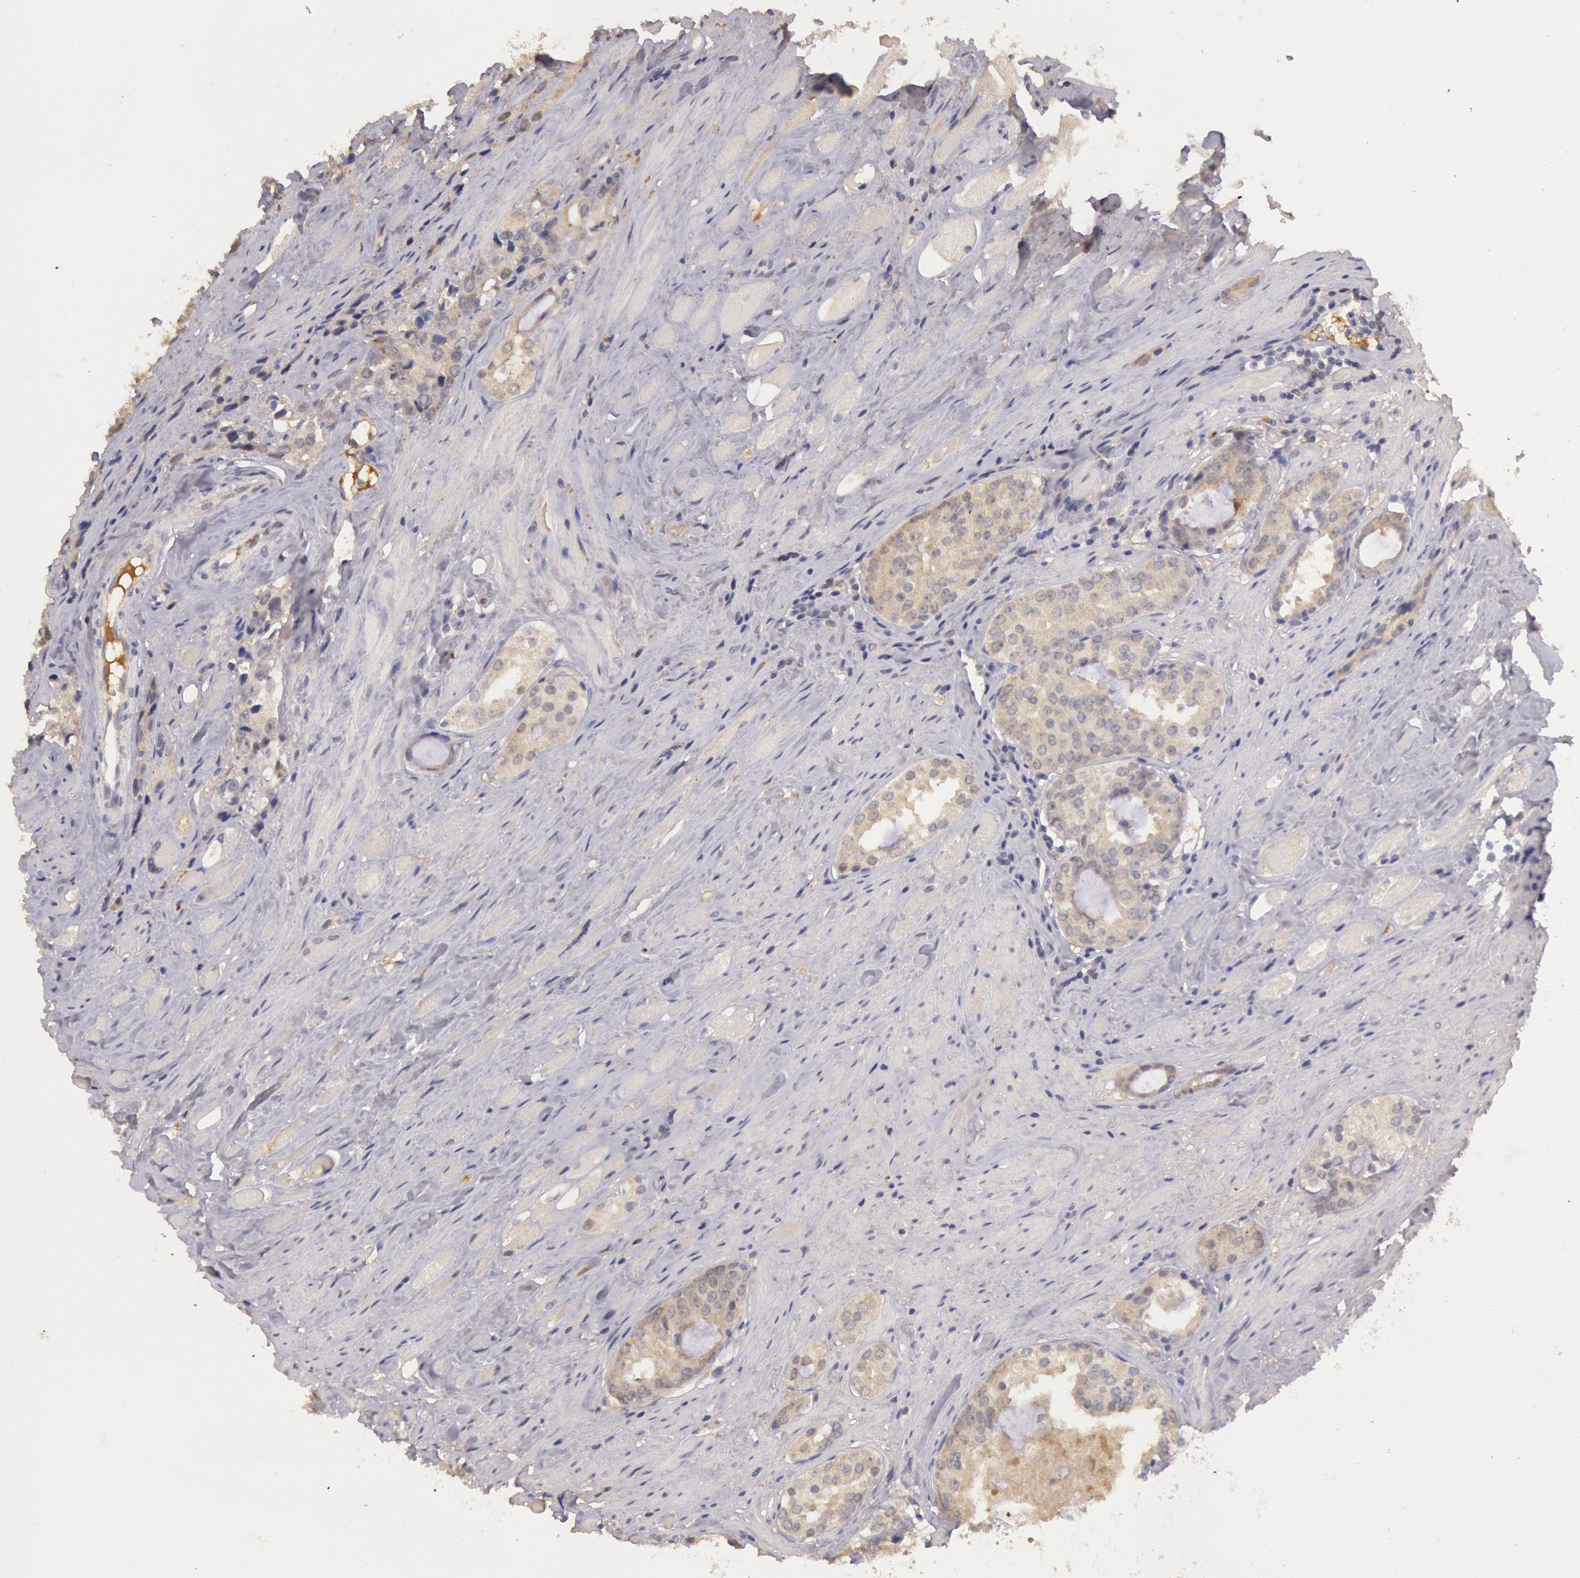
{"staining": {"intensity": "negative", "quantity": "none", "location": "none"}, "tissue": "prostate cancer", "cell_type": "Tumor cells", "image_type": "cancer", "snomed": [{"axis": "morphology", "description": "Adenocarcinoma, Medium grade"}, {"axis": "topography", "description": "Prostate"}], "caption": "Prostate cancer was stained to show a protein in brown. There is no significant expression in tumor cells.", "gene": "C1R", "patient": {"sex": "male", "age": 73}}